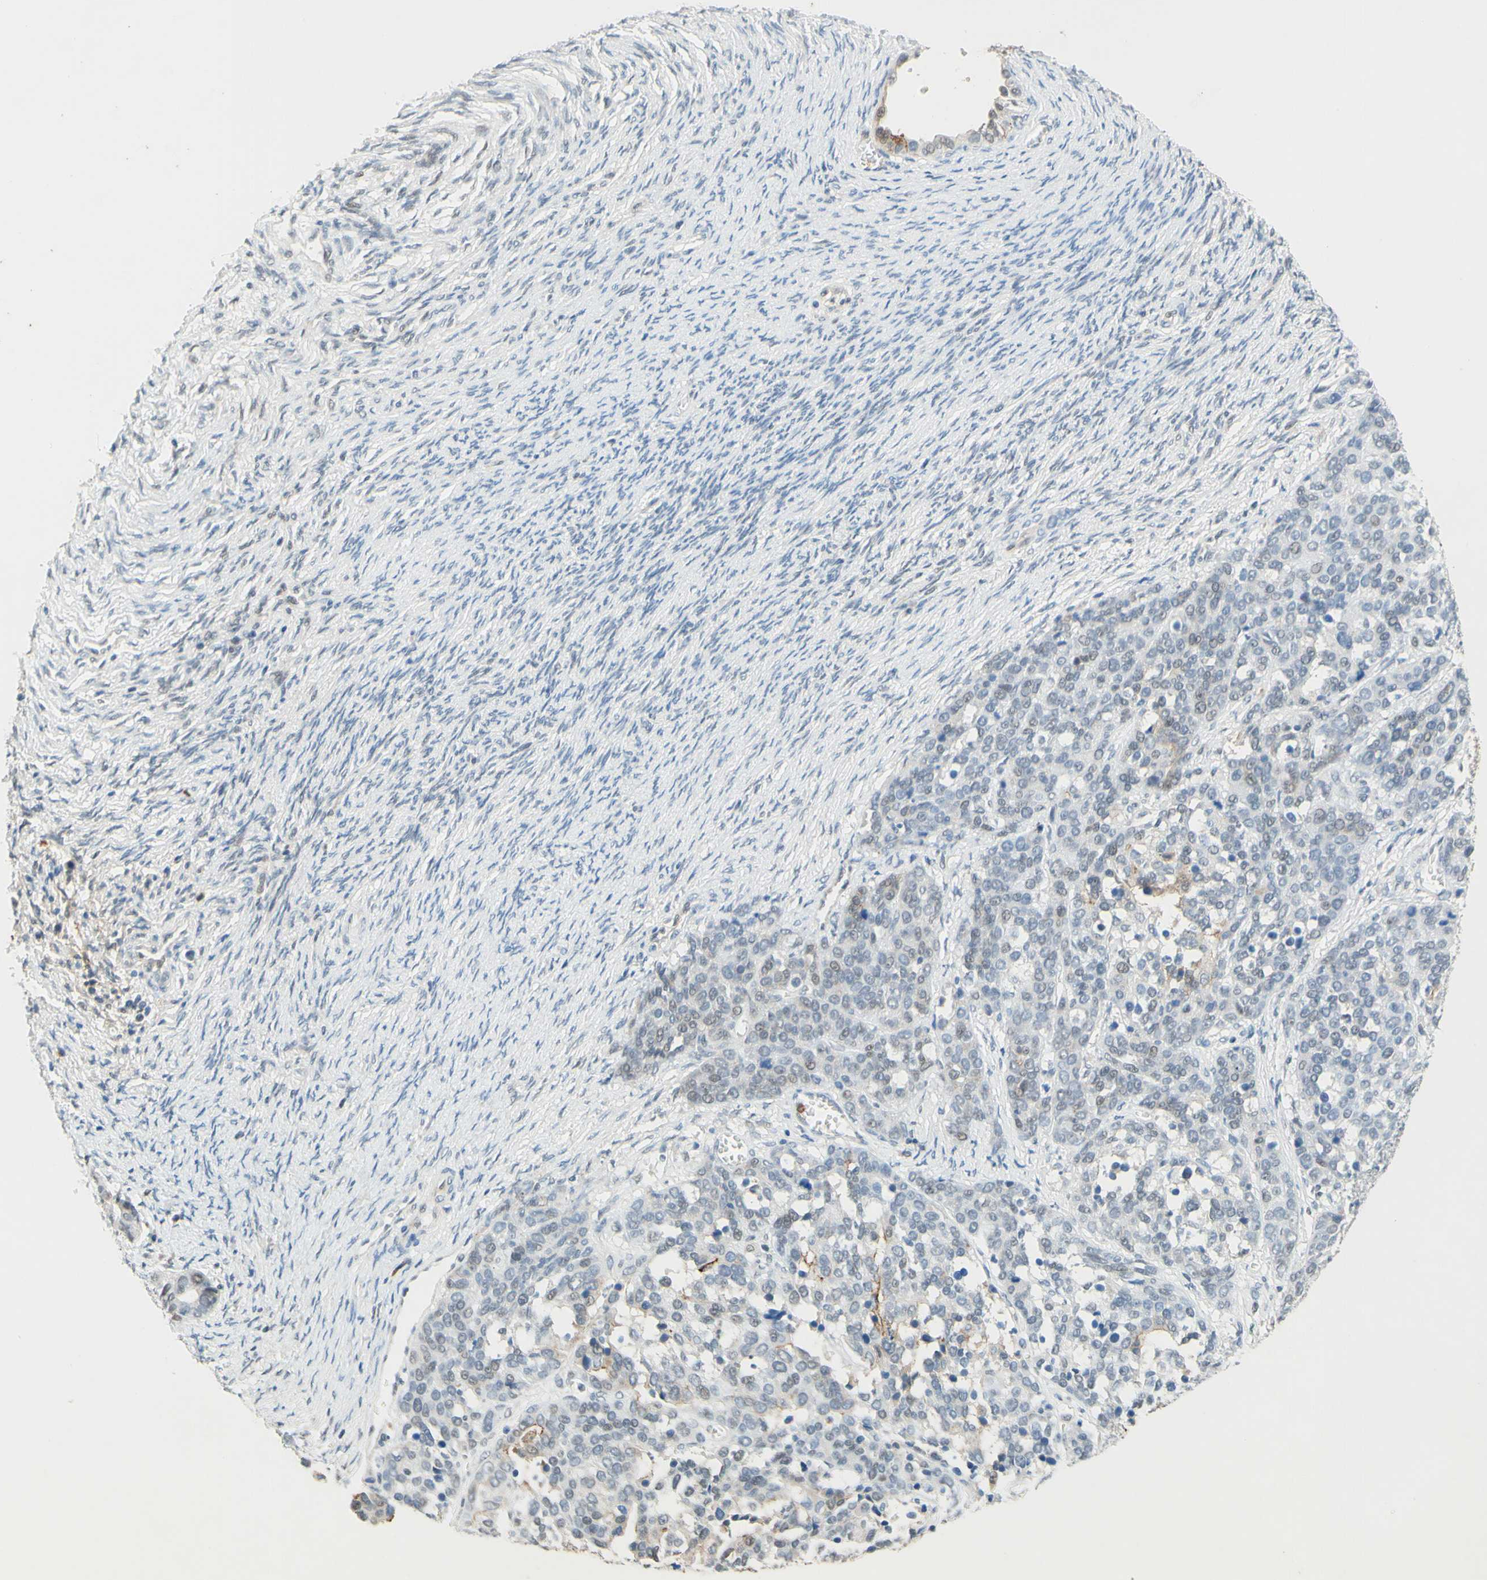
{"staining": {"intensity": "negative", "quantity": "none", "location": "none"}, "tissue": "ovarian cancer", "cell_type": "Tumor cells", "image_type": "cancer", "snomed": [{"axis": "morphology", "description": "Cystadenocarcinoma, serous, NOS"}, {"axis": "topography", "description": "Ovary"}], "caption": "Immunohistochemistry histopathology image of neoplastic tissue: ovarian cancer (serous cystadenocarcinoma) stained with DAB exhibits no significant protein expression in tumor cells.", "gene": "TREM2", "patient": {"sex": "female", "age": 44}}